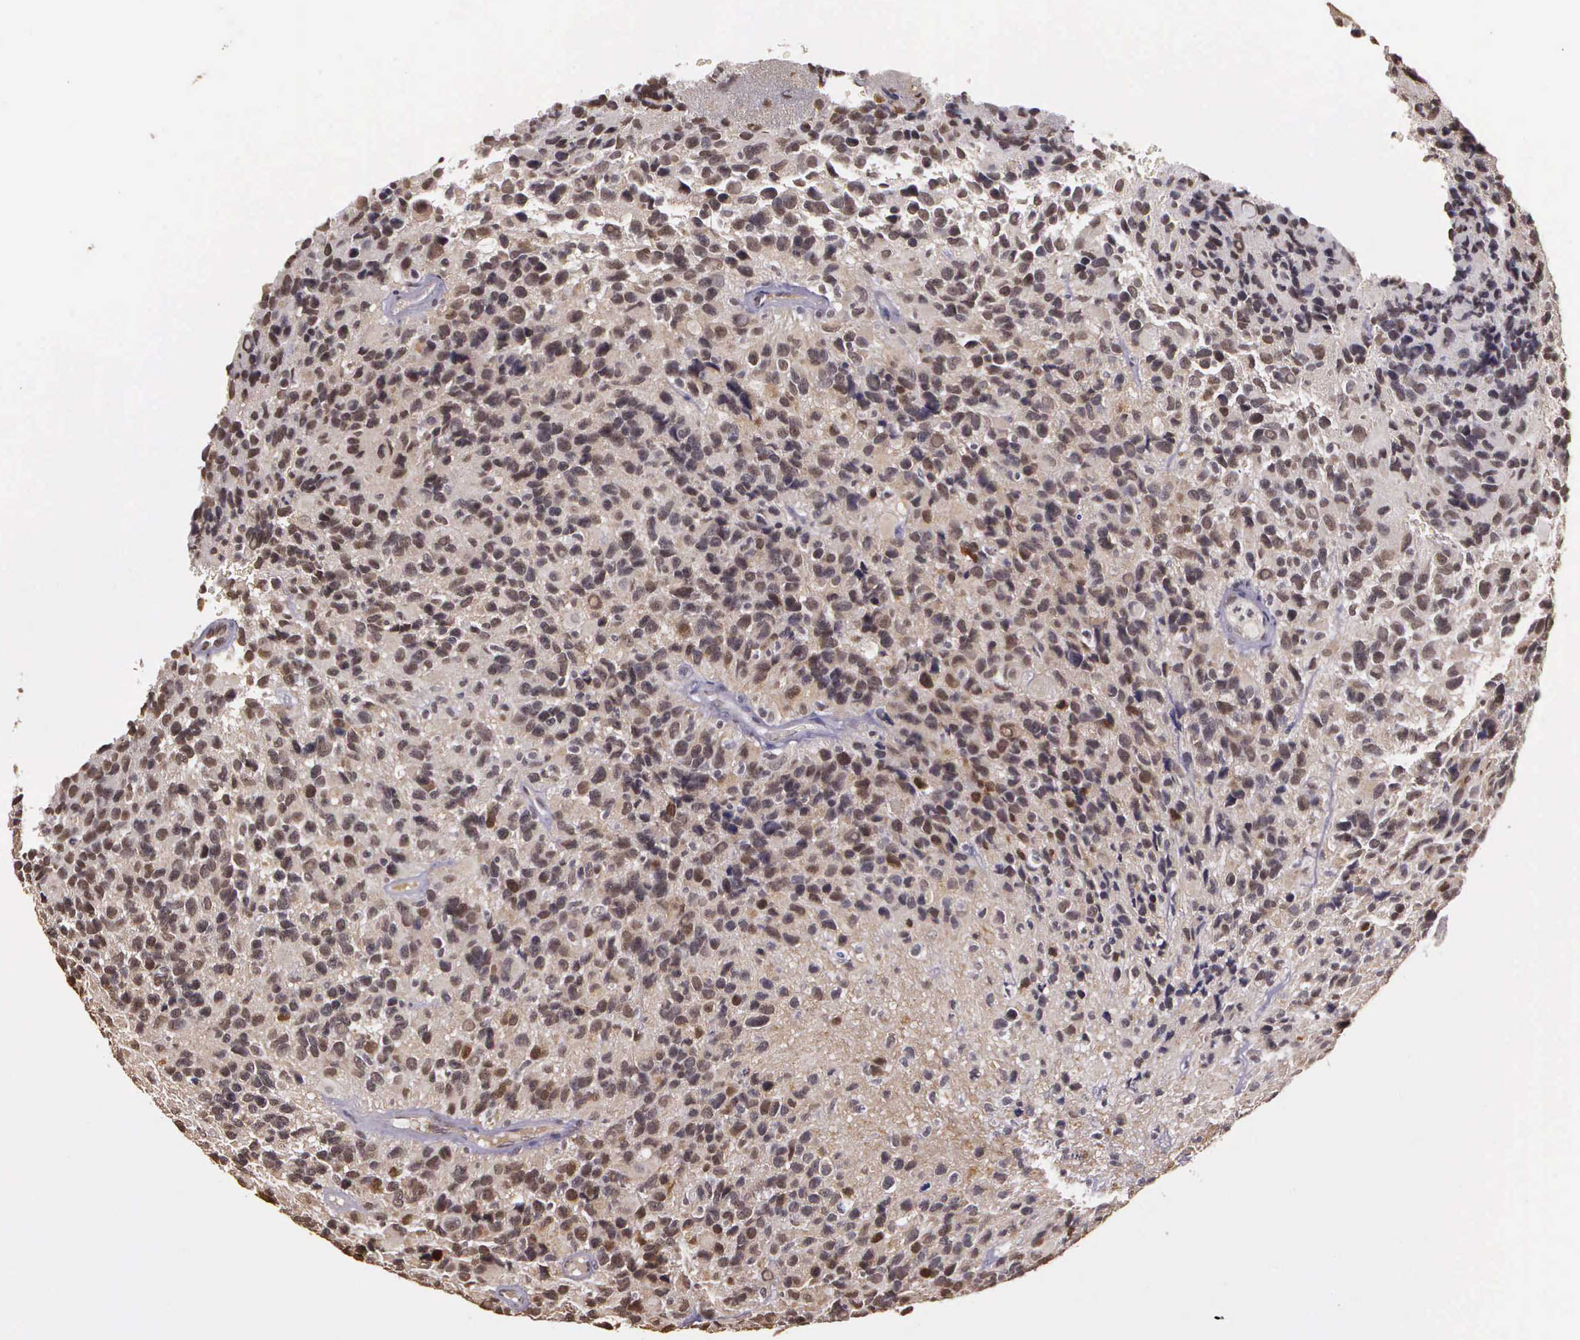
{"staining": {"intensity": "moderate", "quantity": ">75%", "location": "nuclear"}, "tissue": "glioma", "cell_type": "Tumor cells", "image_type": "cancer", "snomed": [{"axis": "morphology", "description": "Glioma, malignant, High grade"}, {"axis": "topography", "description": "Brain"}], "caption": "About >75% of tumor cells in human glioma demonstrate moderate nuclear protein expression as visualized by brown immunohistochemical staining.", "gene": "ARMCX5", "patient": {"sex": "male", "age": 77}}